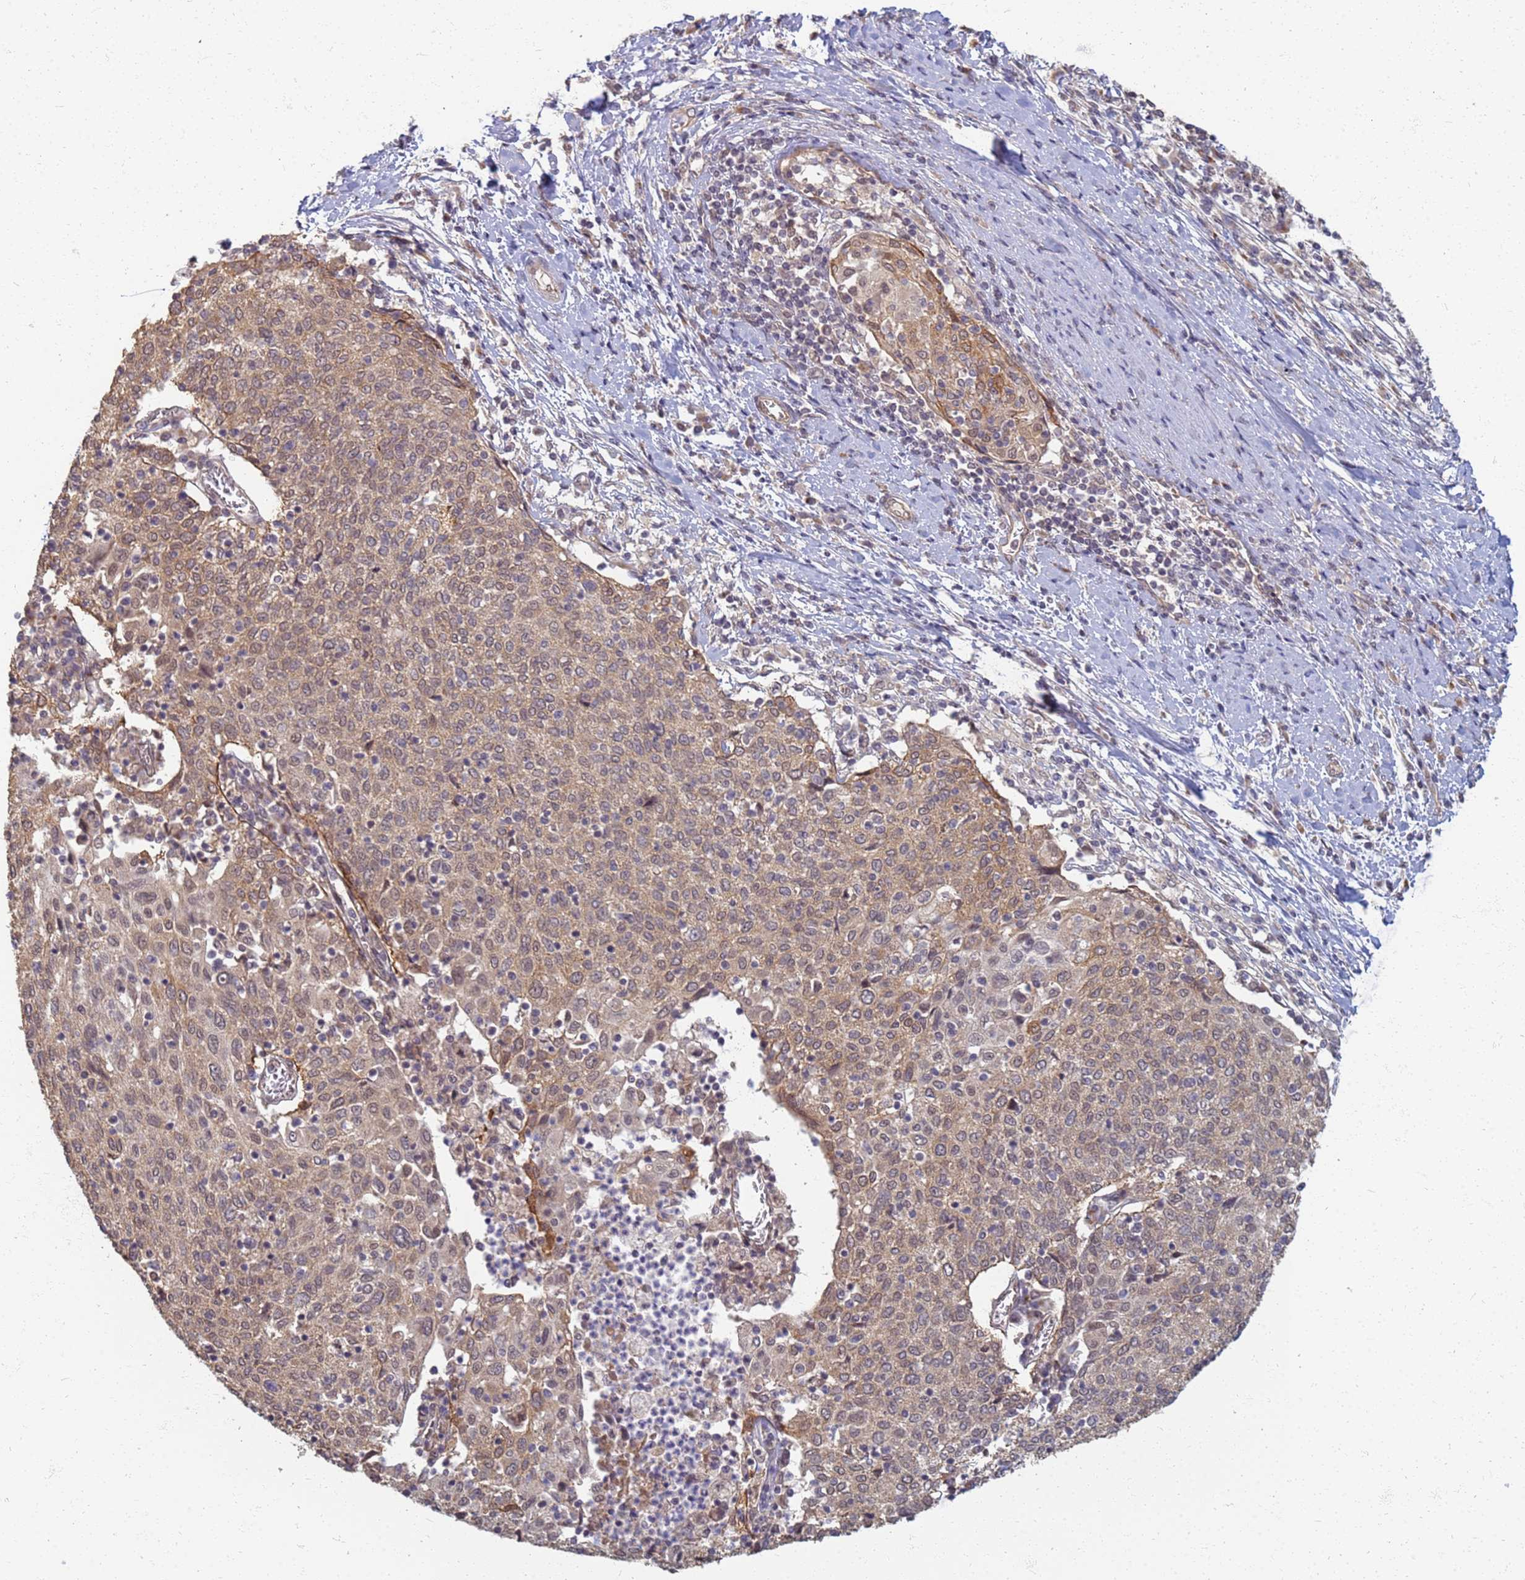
{"staining": {"intensity": "moderate", "quantity": ">75%", "location": "cytoplasmic/membranous,nuclear"}, "tissue": "cervical cancer", "cell_type": "Tumor cells", "image_type": "cancer", "snomed": [{"axis": "morphology", "description": "Squamous cell carcinoma, NOS"}, {"axis": "topography", "description": "Cervix"}], "caption": "IHC photomicrograph of neoplastic tissue: cervical cancer stained using immunohistochemistry (IHC) demonstrates medium levels of moderate protein expression localized specifically in the cytoplasmic/membranous and nuclear of tumor cells, appearing as a cytoplasmic/membranous and nuclear brown color.", "gene": "ITGB4", "patient": {"sex": "female", "age": 52}}